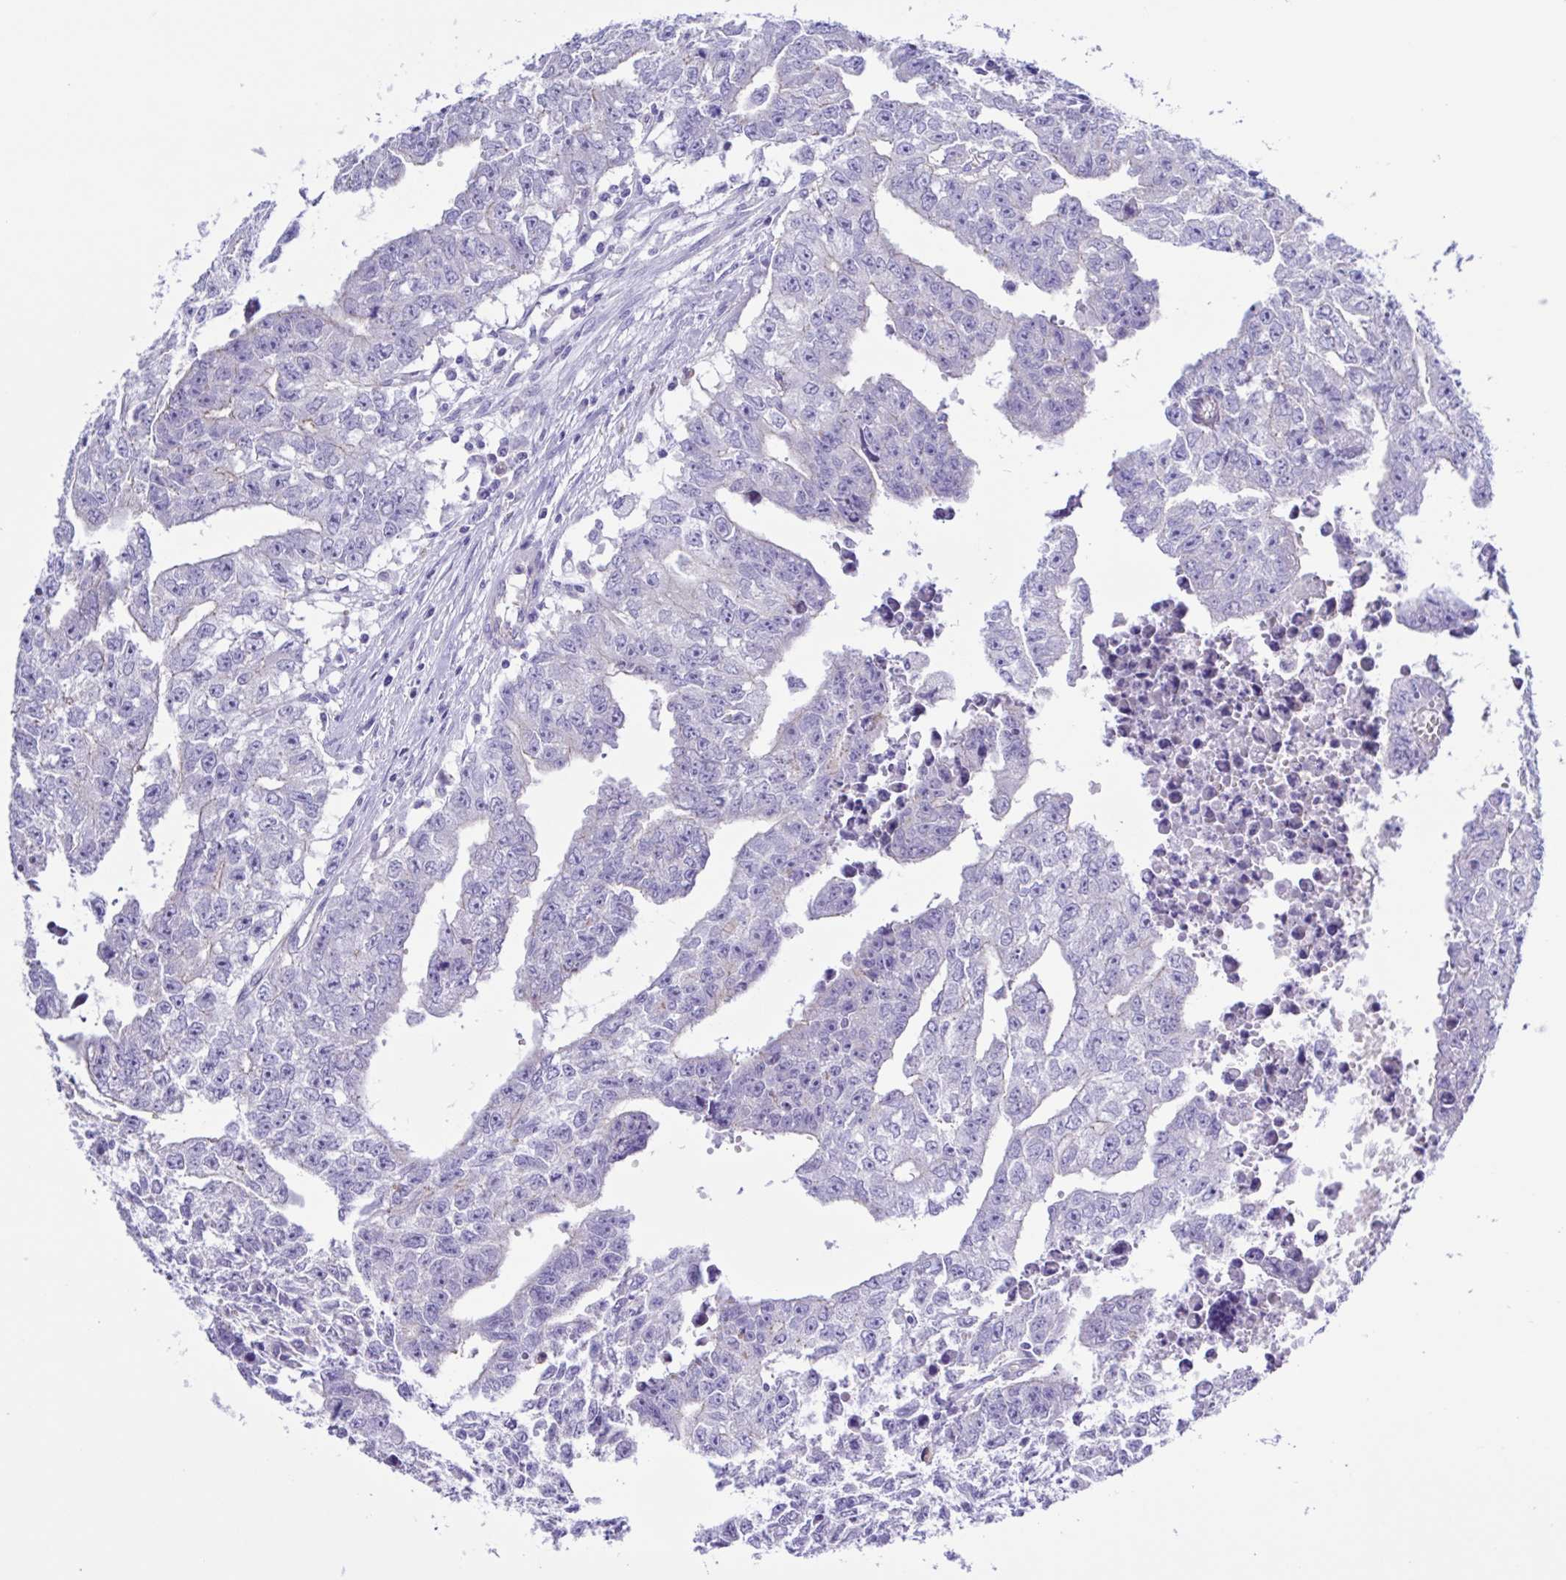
{"staining": {"intensity": "negative", "quantity": "none", "location": "none"}, "tissue": "testis cancer", "cell_type": "Tumor cells", "image_type": "cancer", "snomed": [{"axis": "morphology", "description": "Carcinoma, Embryonal, NOS"}, {"axis": "morphology", "description": "Teratoma, malignant, NOS"}, {"axis": "topography", "description": "Testis"}], "caption": "Tumor cells are negative for brown protein staining in teratoma (malignant) (testis). Brightfield microscopy of immunohistochemistry (IHC) stained with DAB (3,3'-diaminobenzidine) (brown) and hematoxylin (blue), captured at high magnification.", "gene": "CYP11A1", "patient": {"sex": "male", "age": 24}}